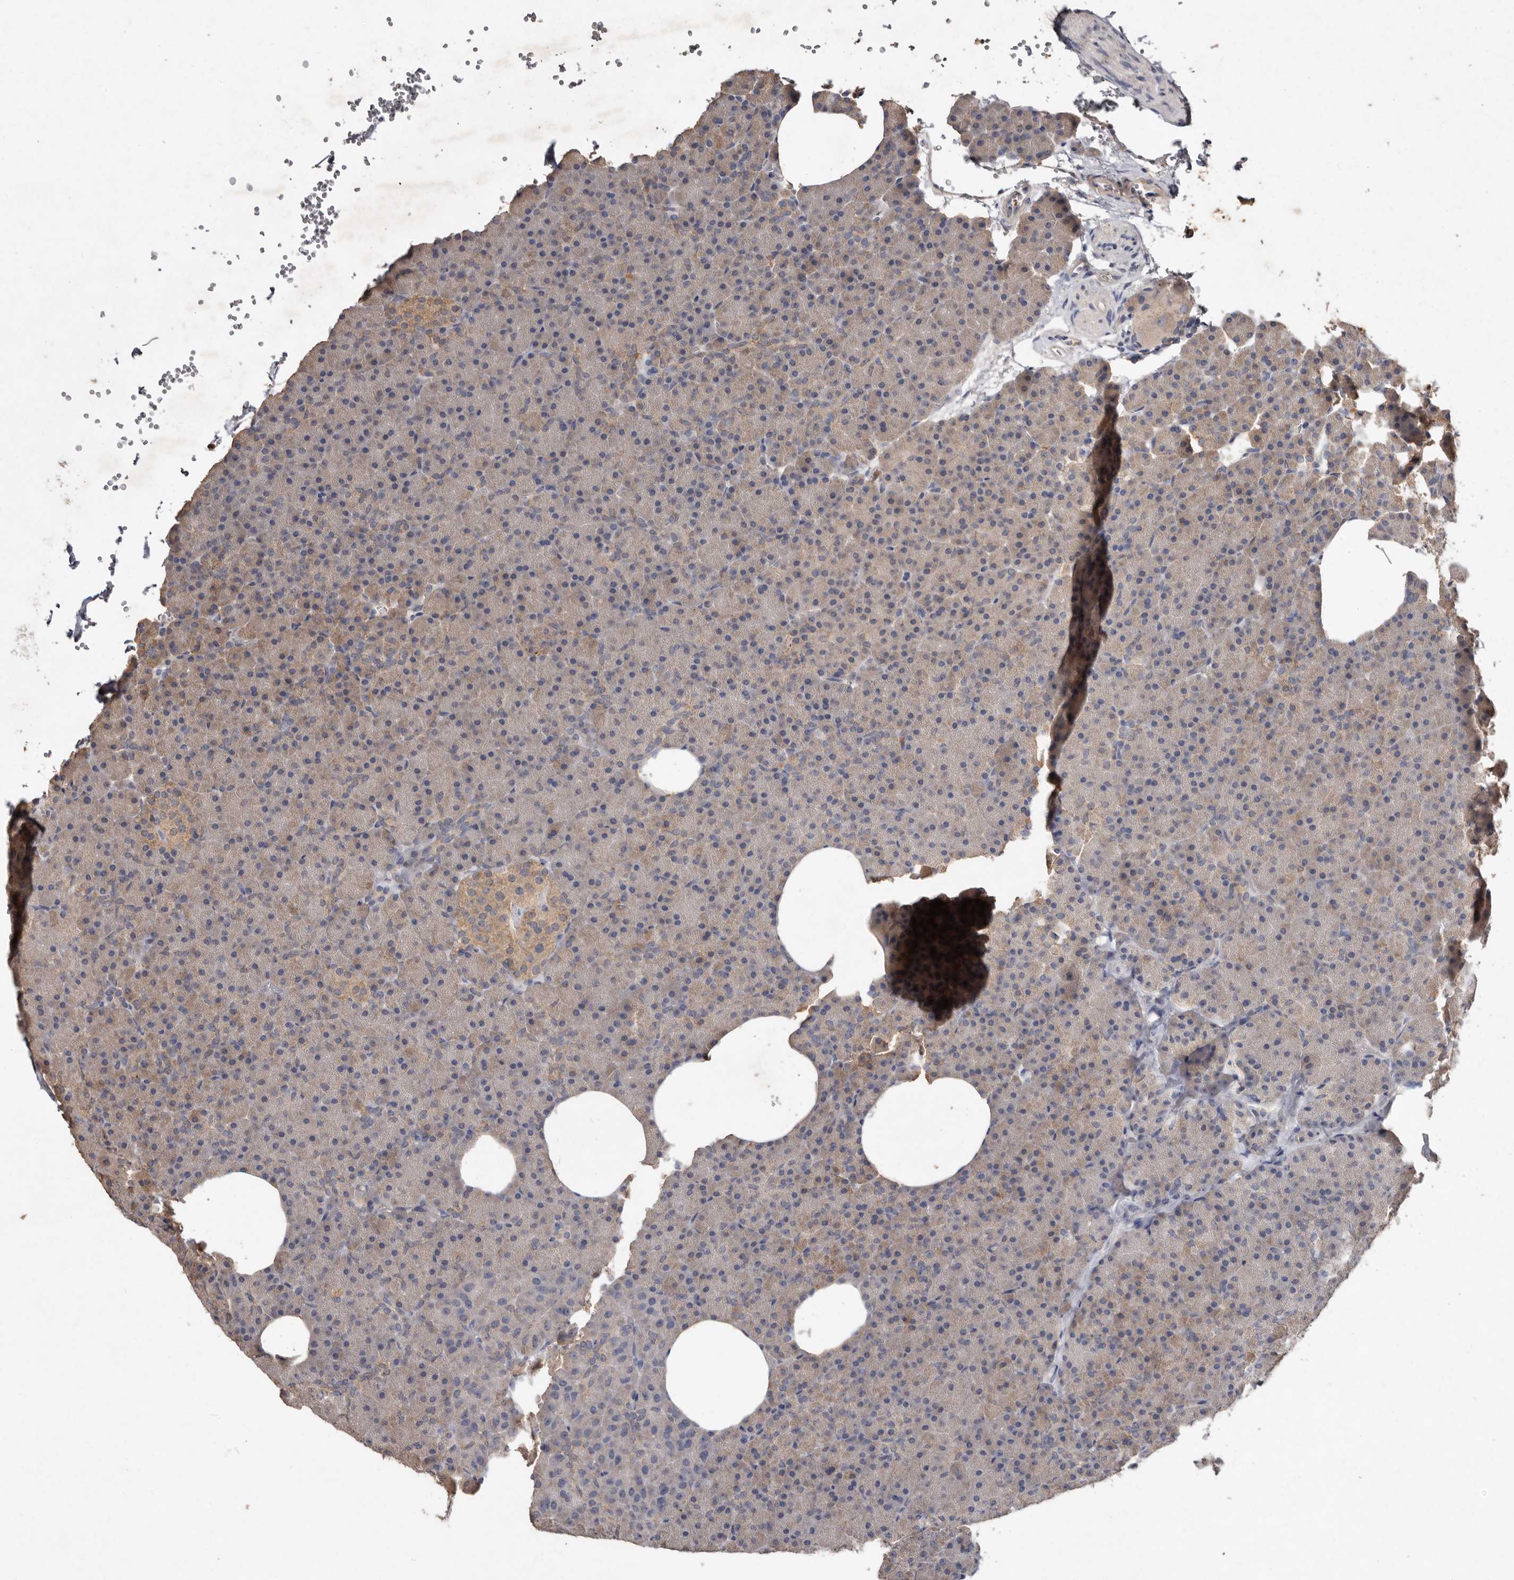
{"staining": {"intensity": "moderate", "quantity": "<25%", "location": "cytoplasmic/membranous"}, "tissue": "pancreas", "cell_type": "Exocrine glandular cells", "image_type": "normal", "snomed": [{"axis": "morphology", "description": "Normal tissue, NOS"}, {"axis": "morphology", "description": "Carcinoid, malignant, NOS"}, {"axis": "topography", "description": "Pancreas"}], "caption": "Protein staining by immunohistochemistry shows moderate cytoplasmic/membranous staining in about <25% of exocrine glandular cells in benign pancreas. The protein of interest is stained brown, and the nuclei are stained in blue (DAB IHC with brightfield microscopy, high magnification).", "gene": "EDEM1", "patient": {"sex": "female", "age": 35}}